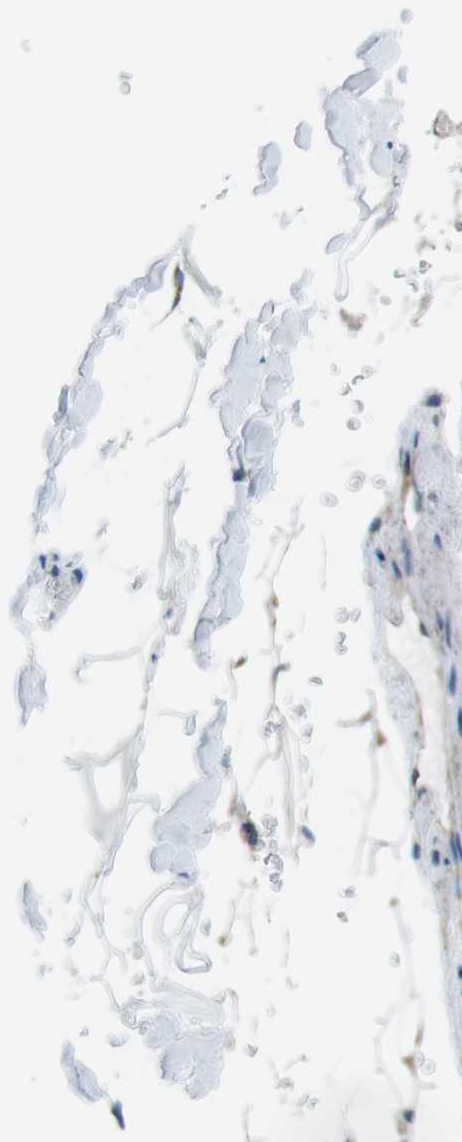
{"staining": {"intensity": "moderate", "quantity": "25%-75%", "location": "cytoplasmic/membranous"}, "tissue": "adipose tissue", "cell_type": "Adipocytes", "image_type": "normal", "snomed": [{"axis": "morphology", "description": "Normal tissue, NOS"}, {"axis": "topography", "description": "Peripheral nerve tissue"}], "caption": "This photomicrograph reveals unremarkable adipose tissue stained with IHC to label a protein in brown. The cytoplasmic/membranous of adipocytes show moderate positivity for the protein. Nuclei are counter-stained blue.", "gene": "MYH9", "patient": {"sex": "male", "age": 70}}